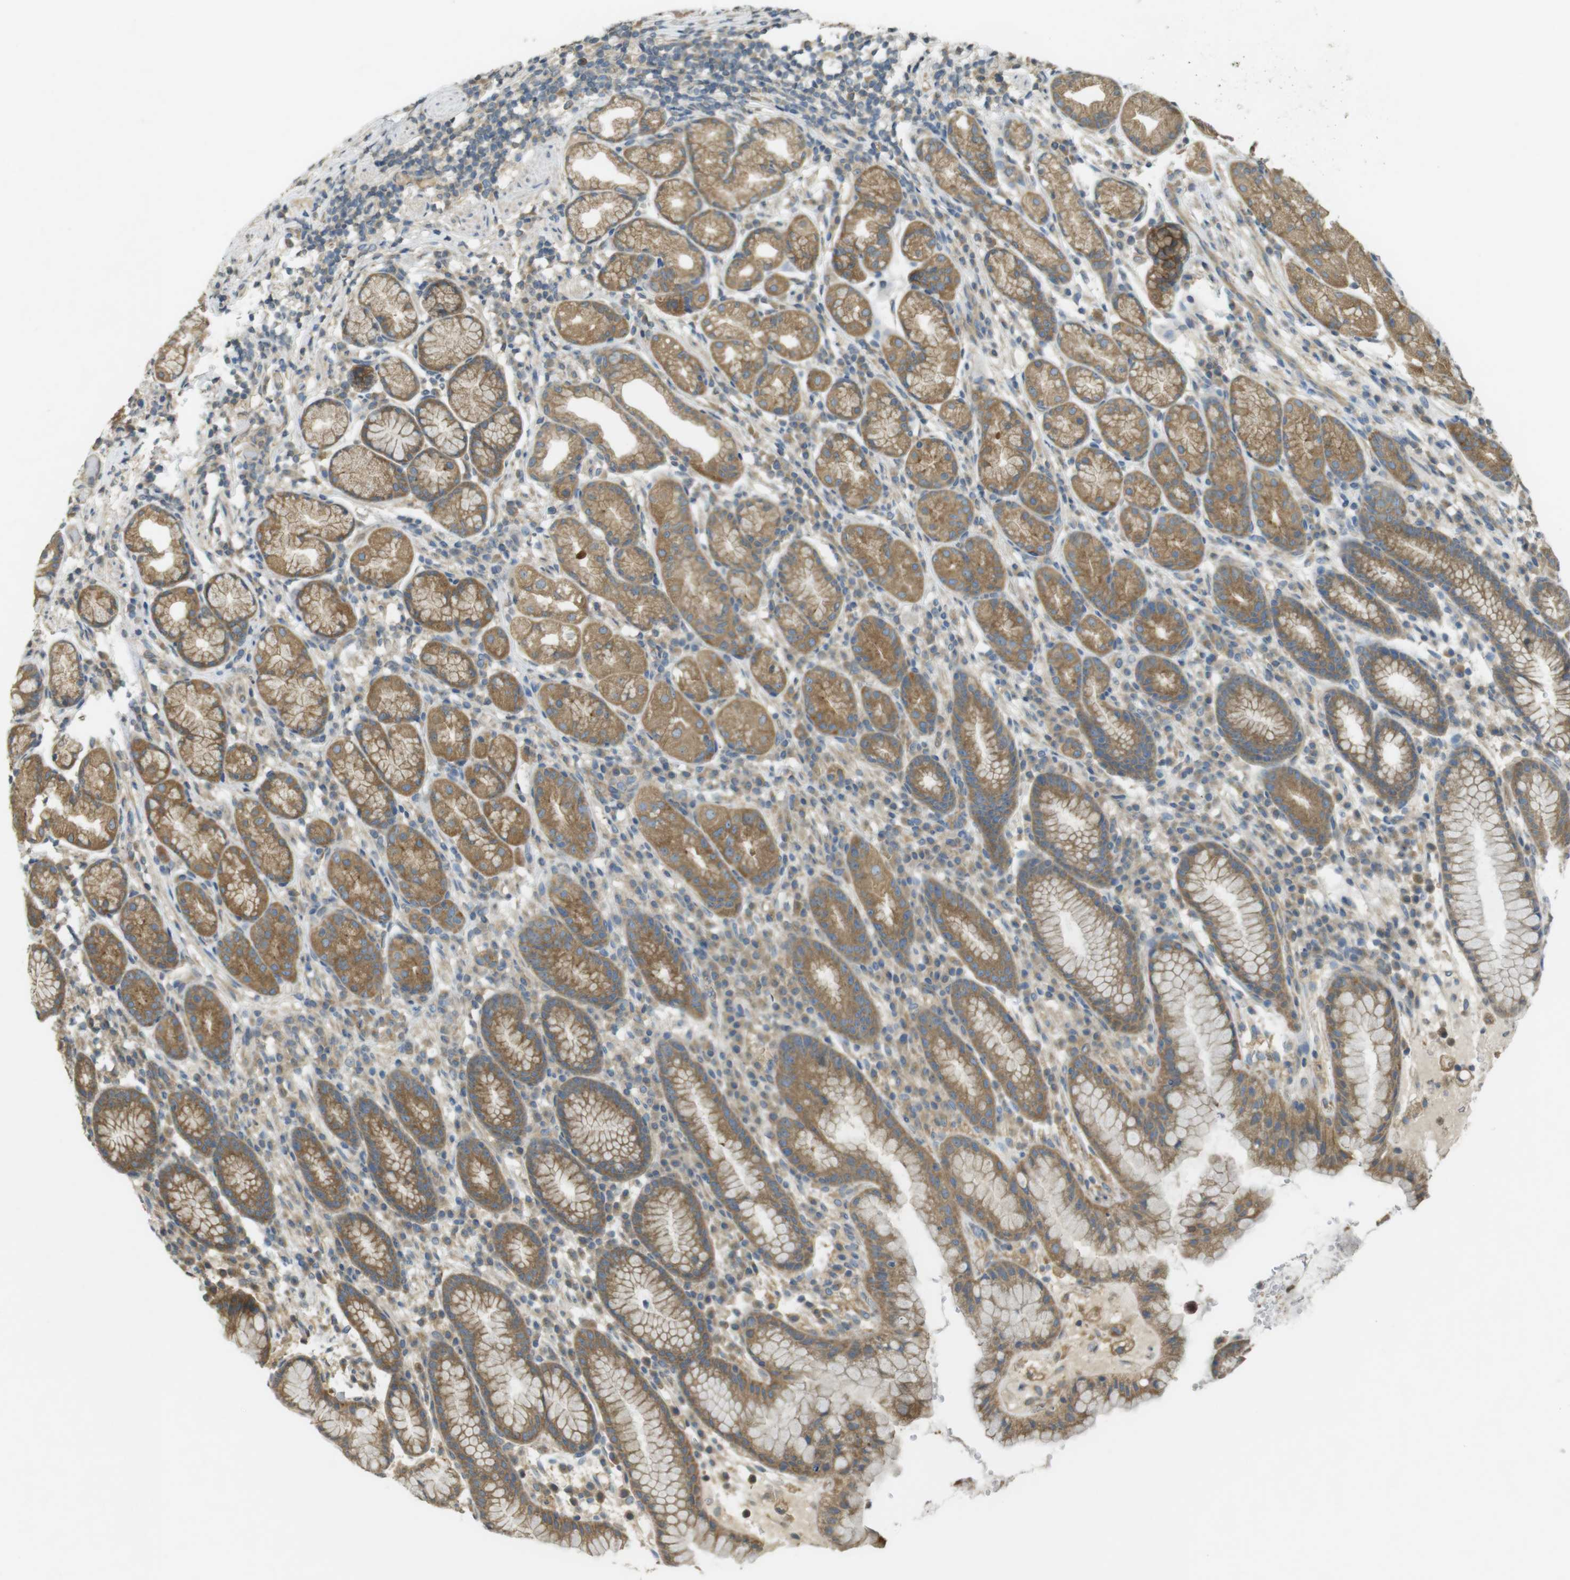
{"staining": {"intensity": "moderate", "quantity": ">75%", "location": "cytoplasmic/membranous"}, "tissue": "stomach", "cell_type": "Glandular cells", "image_type": "normal", "snomed": [{"axis": "morphology", "description": "Normal tissue, NOS"}, {"axis": "topography", "description": "Stomach, lower"}], "caption": "An immunohistochemistry histopathology image of normal tissue is shown. Protein staining in brown highlights moderate cytoplasmic/membranous positivity in stomach within glandular cells.", "gene": "KIF5B", "patient": {"sex": "male", "age": 52}}